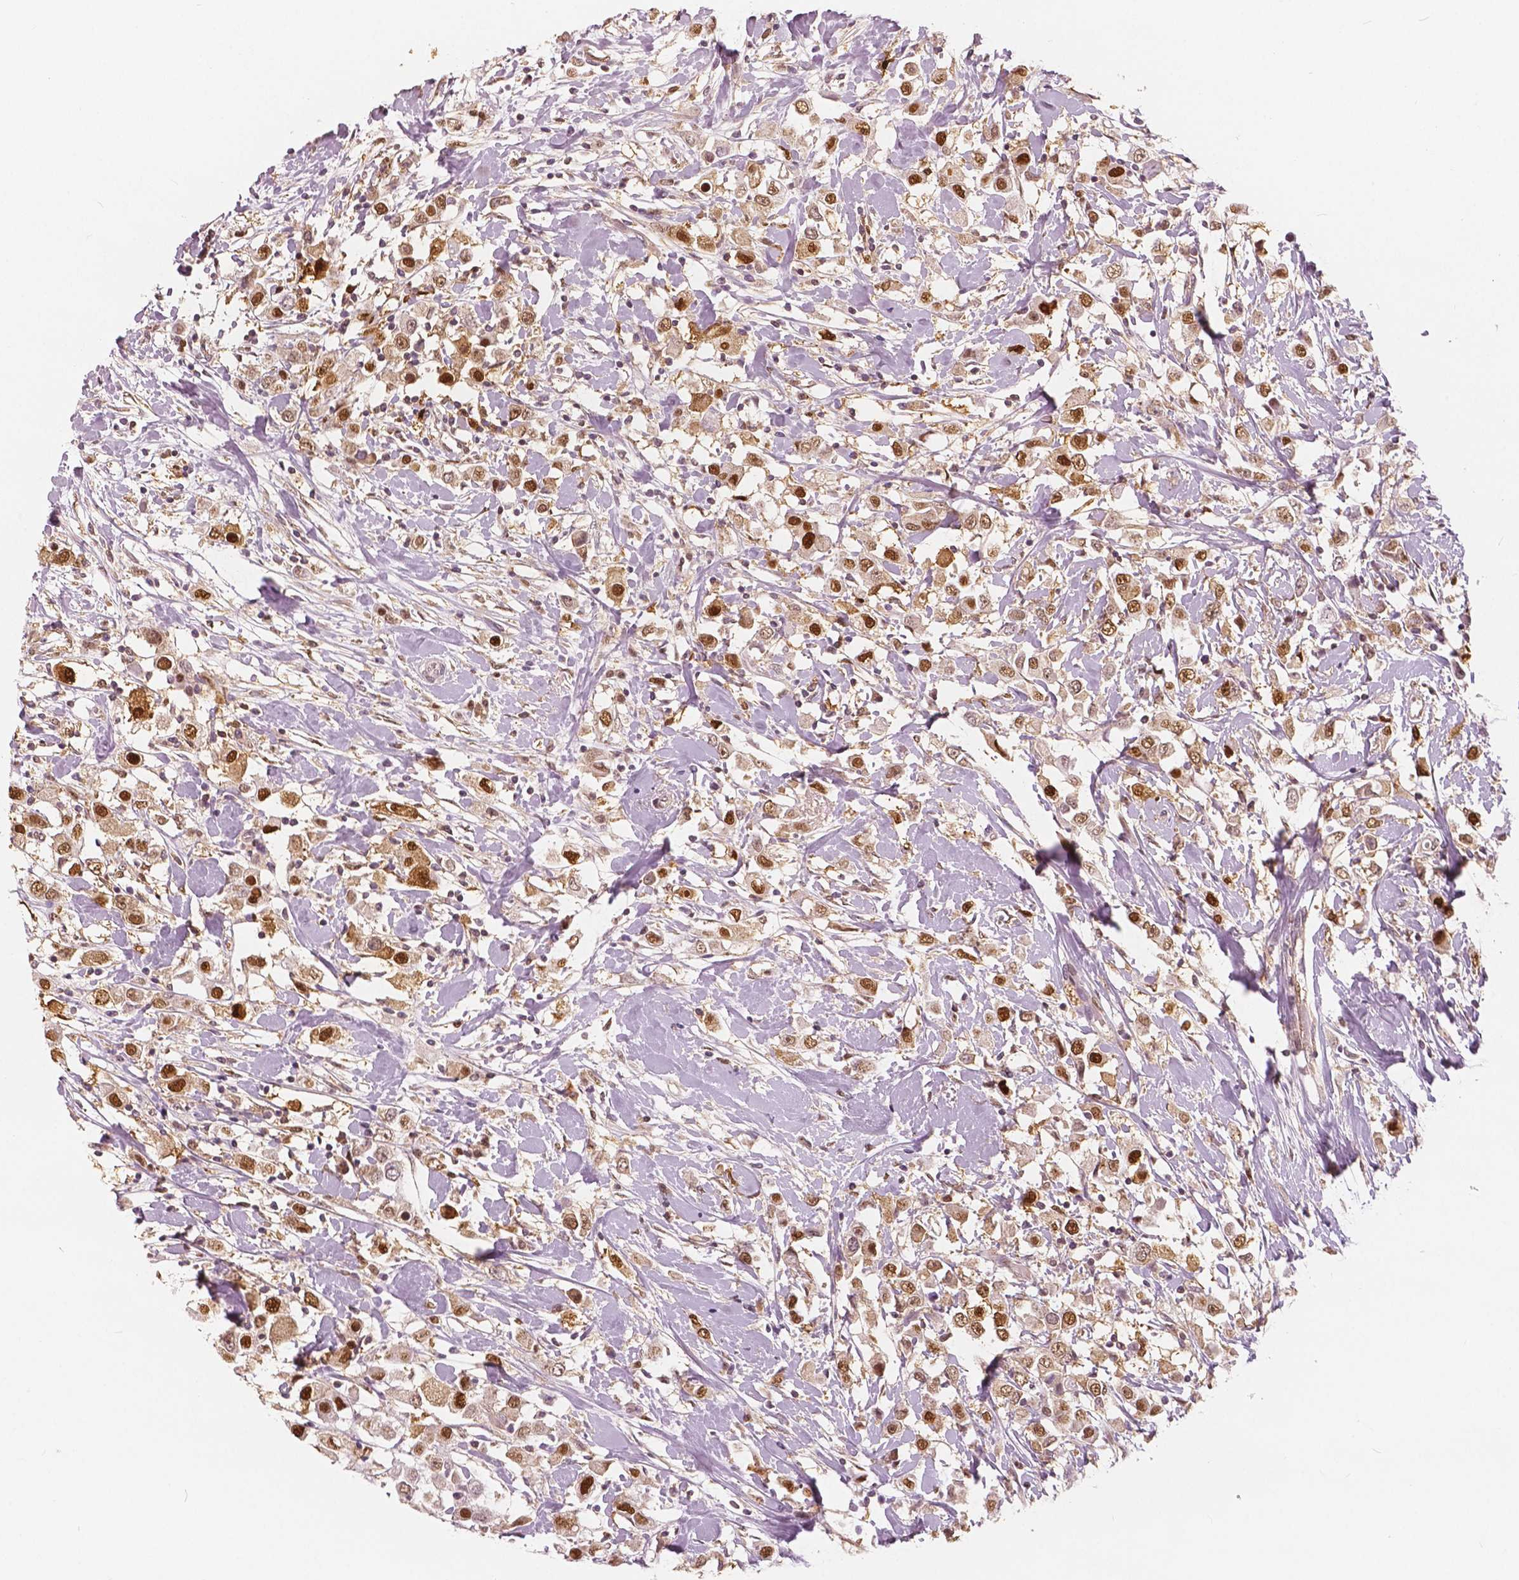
{"staining": {"intensity": "strong", "quantity": ">75%", "location": "nuclear"}, "tissue": "breast cancer", "cell_type": "Tumor cells", "image_type": "cancer", "snomed": [{"axis": "morphology", "description": "Duct carcinoma"}, {"axis": "topography", "description": "Breast"}], "caption": "A micrograph showing strong nuclear expression in about >75% of tumor cells in breast cancer (infiltrating ductal carcinoma), as visualized by brown immunohistochemical staining.", "gene": "SQSTM1", "patient": {"sex": "female", "age": 61}}